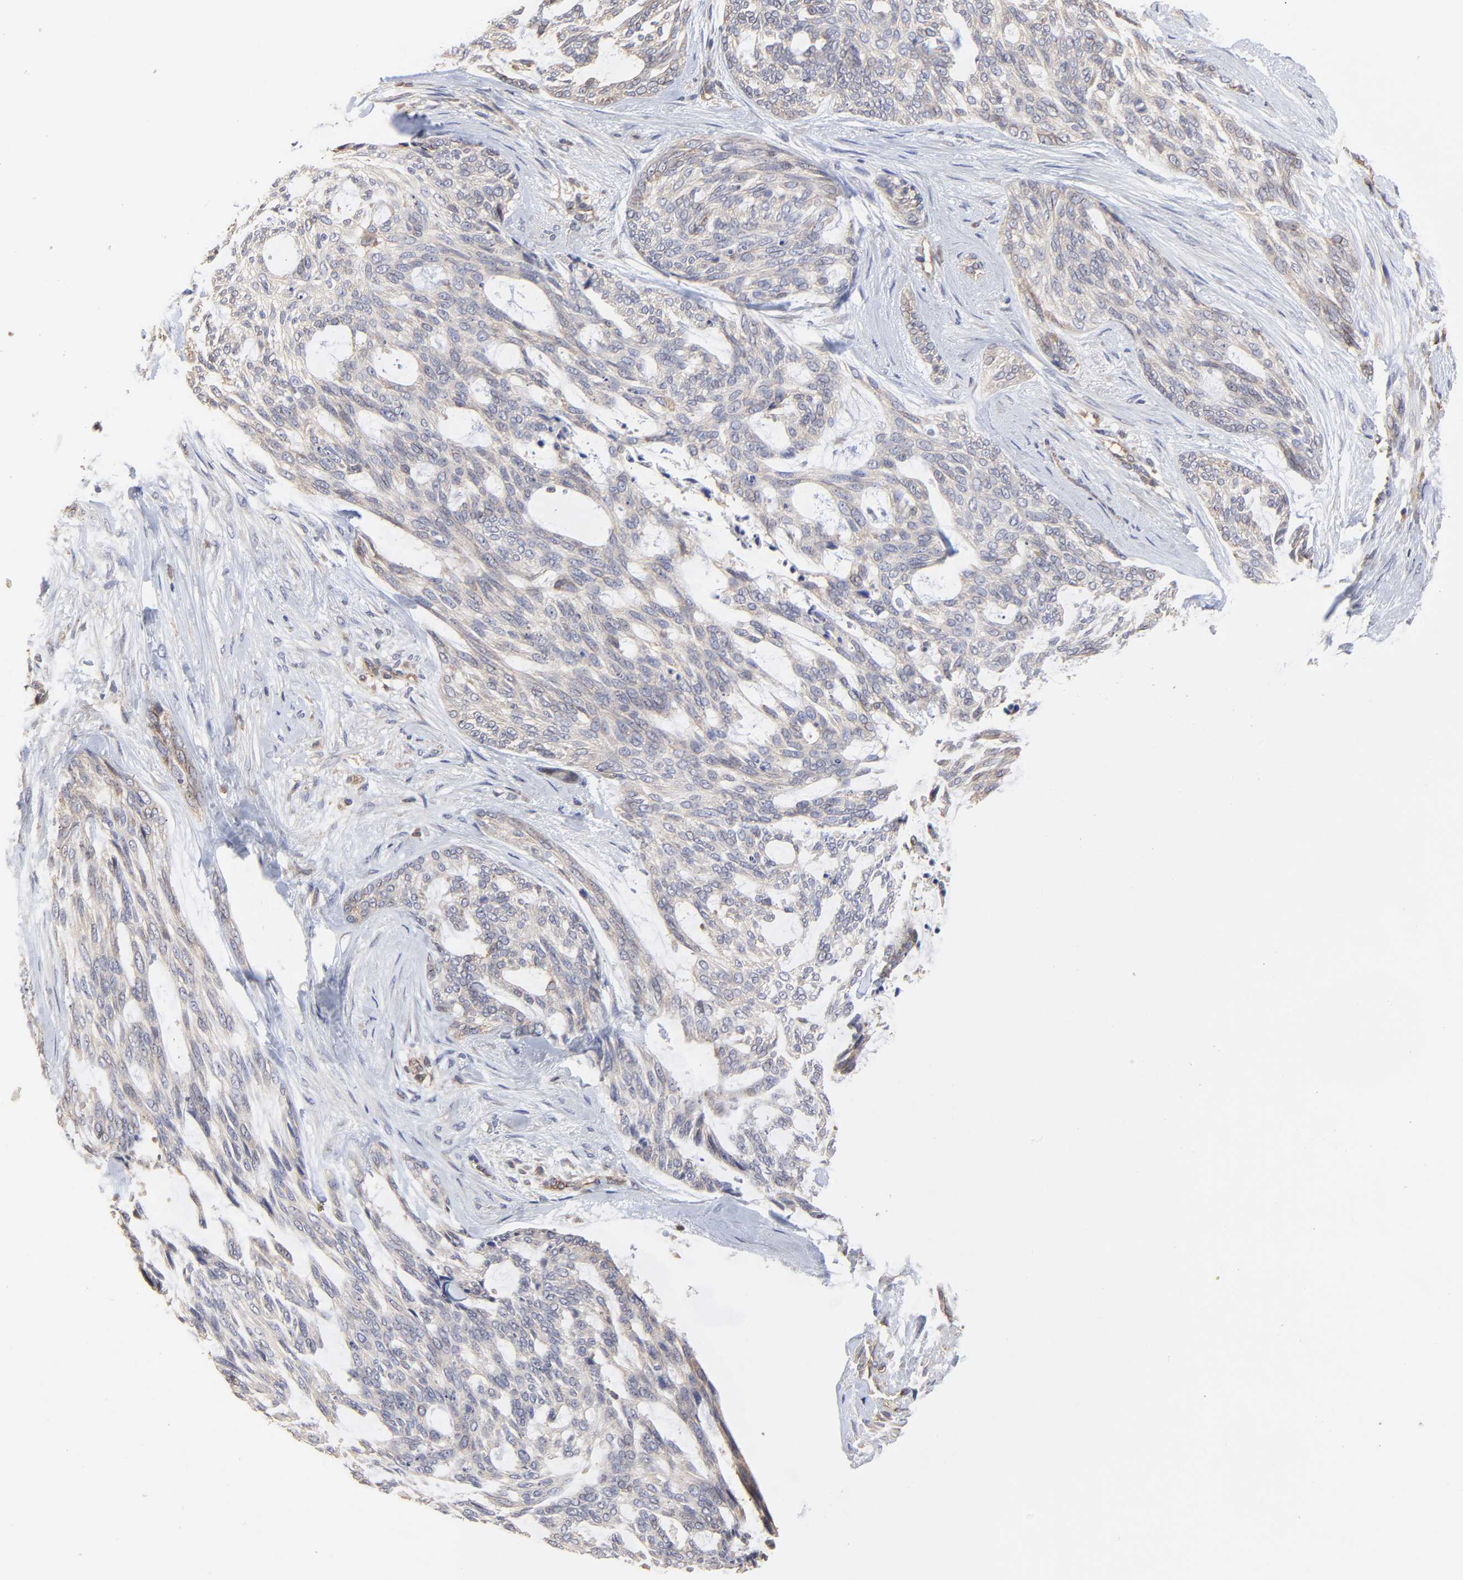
{"staining": {"intensity": "weak", "quantity": ">75%", "location": "cytoplasmic/membranous"}, "tissue": "skin cancer", "cell_type": "Tumor cells", "image_type": "cancer", "snomed": [{"axis": "morphology", "description": "Normal tissue, NOS"}, {"axis": "morphology", "description": "Basal cell carcinoma"}, {"axis": "topography", "description": "Skin"}], "caption": "DAB immunohistochemical staining of human skin cancer exhibits weak cytoplasmic/membranous protein positivity in approximately >75% of tumor cells. (Stains: DAB (3,3'-diaminobenzidine) in brown, nuclei in blue, Microscopy: brightfield microscopy at high magnification).", "gene": "ARMT1", "patient": {"sex": "female", "age": 71}}